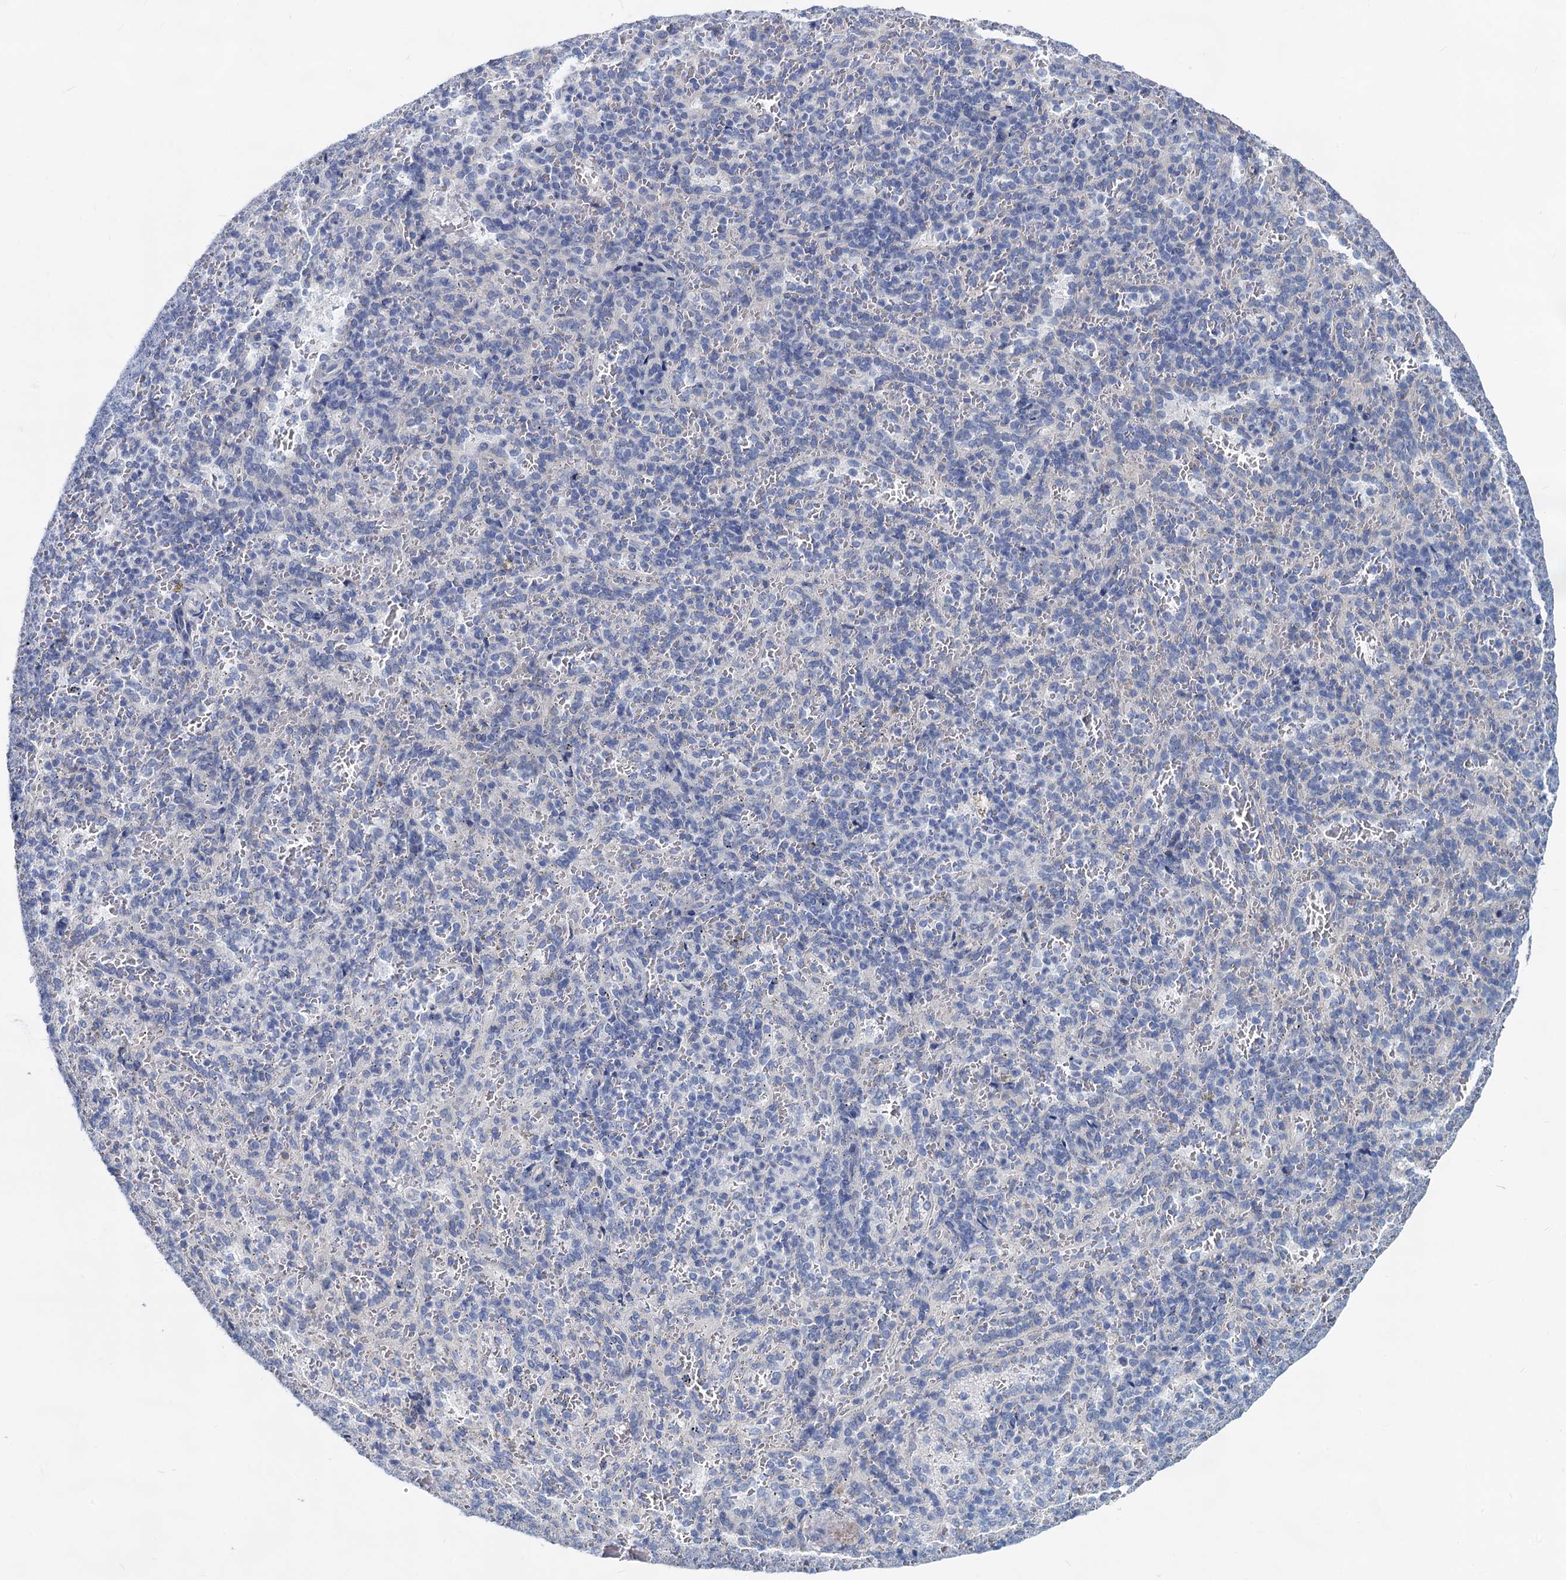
{"staining": {"intensity": "negative", "quantity": "none", "location": "none"}, "tissue": "spleen", "cell_type": "Cells in red pulp", "image_type": "normal", "snomed": [{"axis": "morphology", "description": "Normal tissue, NOS"}, {"axis": "topography", "description": "Spleen"}], "caption": "Immunohistochemical staining of normal spleen demonstrates no significant positivity in cells in red pulp. (Brightfield microscopy of DAB immunohistochemistry at high magnification).", "gene": "GSTM3", "patient": {"sex": "female", "age": 21}}